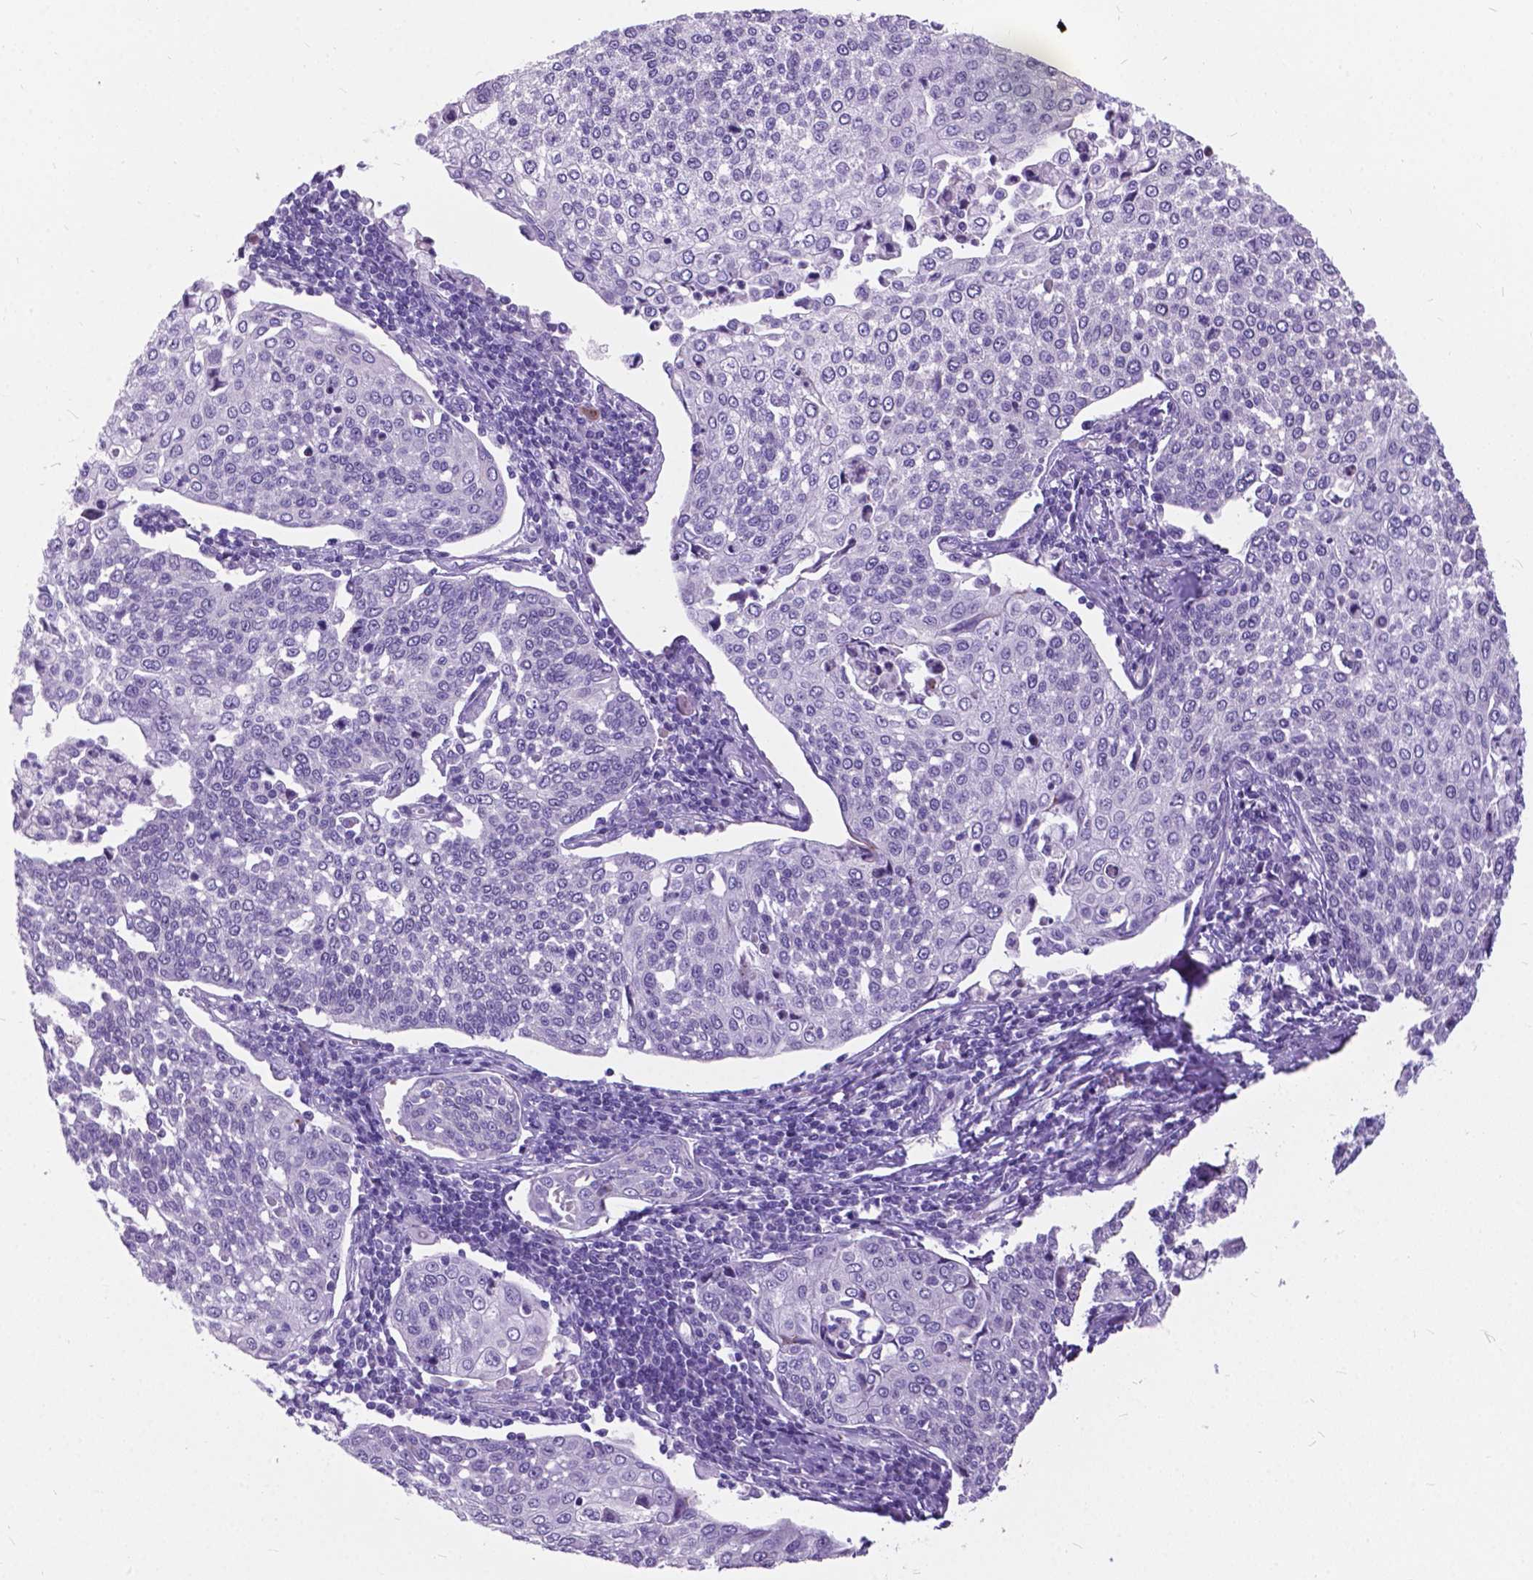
{"staining": {"intensity": "negative", "quantity": "none", "location": "none"}, "tissue": "cervical cancer", "cell_type": "Tumor cells", "image_type": "cancer", "snomed": [{"axis": "morphology", "description": "Squamous cell carcinoma, NOS"}, {"axis": "topography", "description": "Cervix"}], "caption": "This is an immunohistochemistry micrograph of human cervical cancer (squamous cell carcinoma). There is no expression in tumor cells.", "gene": "BSND", "patient": {"sex": "female", "age": 34}}